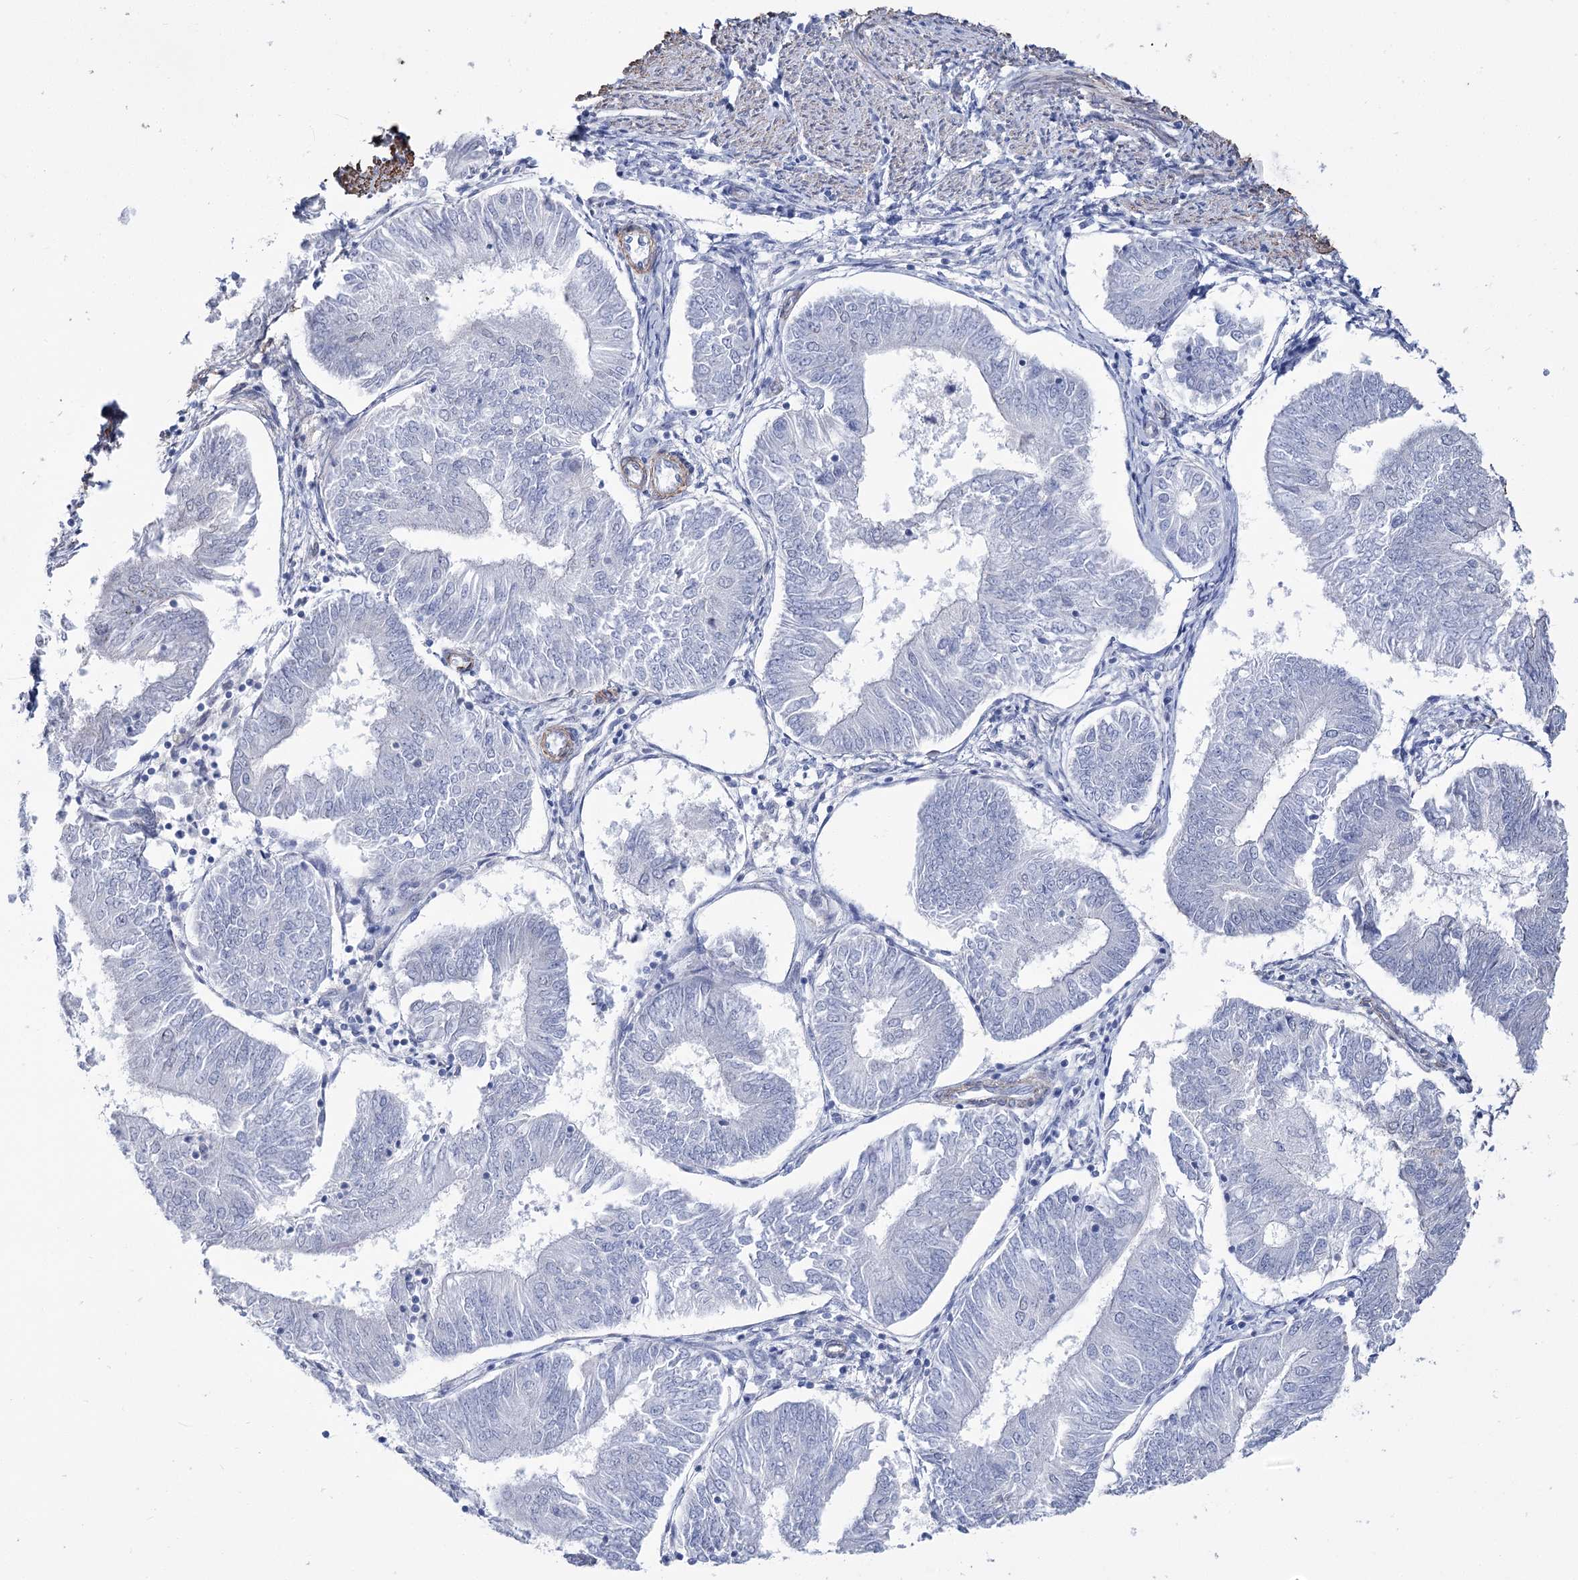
{"staining": {"intensity": "negative", "quantity": "none", "location": "none"}, "tissue": "endometrial cancer", "cell_type": "Tumor cells", "image_type": "cancer", "snomed": [{"axis": "morphology", "description": "Adenocarcinoma, NOS"}, {"axis": "topography", "description": "Endometrium"}], "caption": "This is an immunohistochemistry histopathology image of human adenocarcinoma (endometrial). There is no expression in tumor cells.", "gene": "WASHC3", "patient": {"sex": "female", "age": 58}}